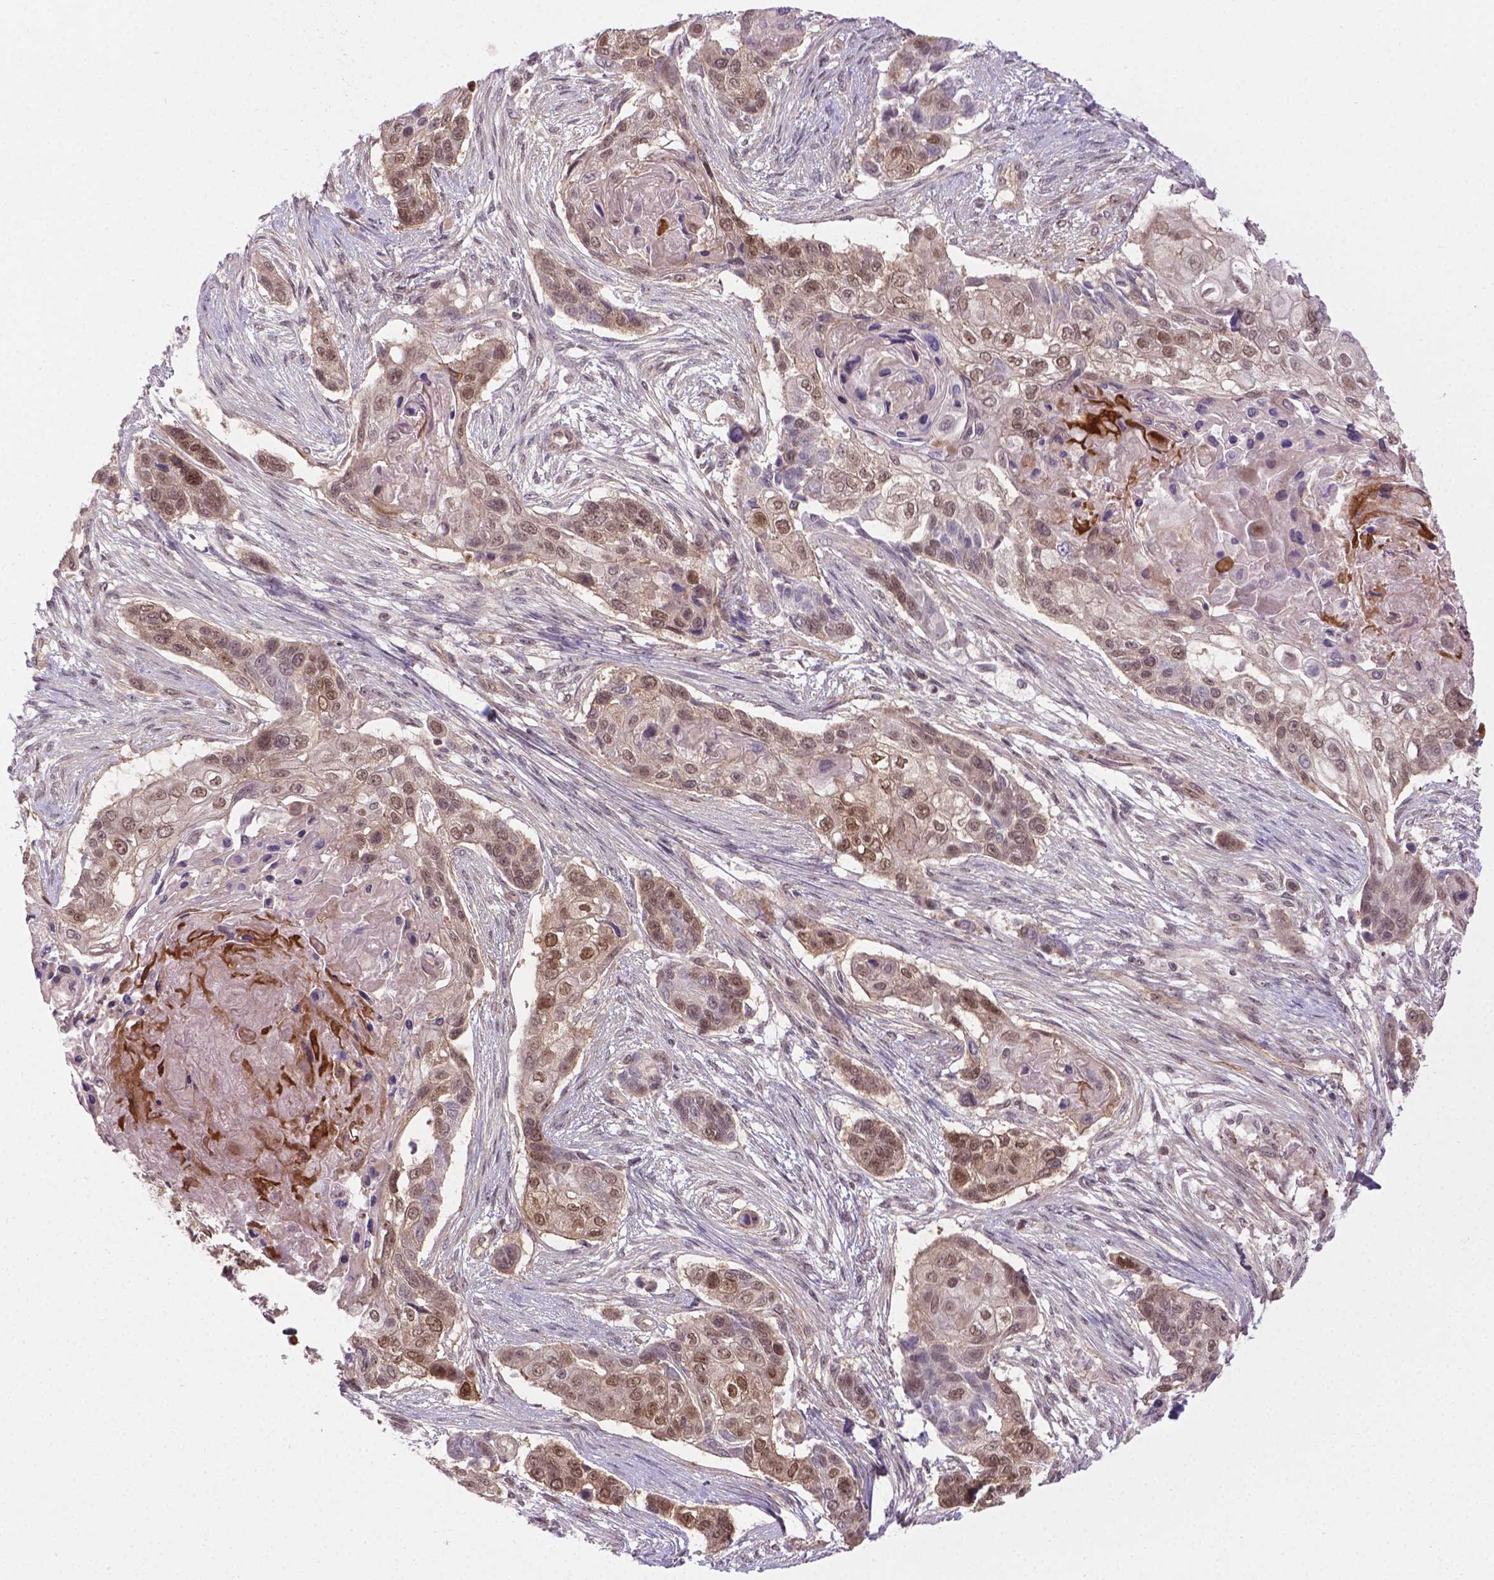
{"staining": {"intensity": "moderate", "quantity": ">75%", "location": "nuclear"}, "tissue": "lung cancer", "cell_type": "Tumor cells", "image_type": "cancer", "snomed": [{"axis": "morphology", "description": "Squamous cell carcinoma, NOS"}, {"axis": "topography", "description": "Lung"}], "caption": "Lung squamous cell carcinoma was stained to show a protein in brown. There is medium levels of moderate nuclear staining in about >75% of tumor cells. The protein is stained brown, and the nuclei are stained in blue (DAB (3,3'-diaminobenzidine) IHC with brightfield microscopy, high magnification).", "gene": "ANKRD54", "patient": {"sex": "male", "age": 69}}